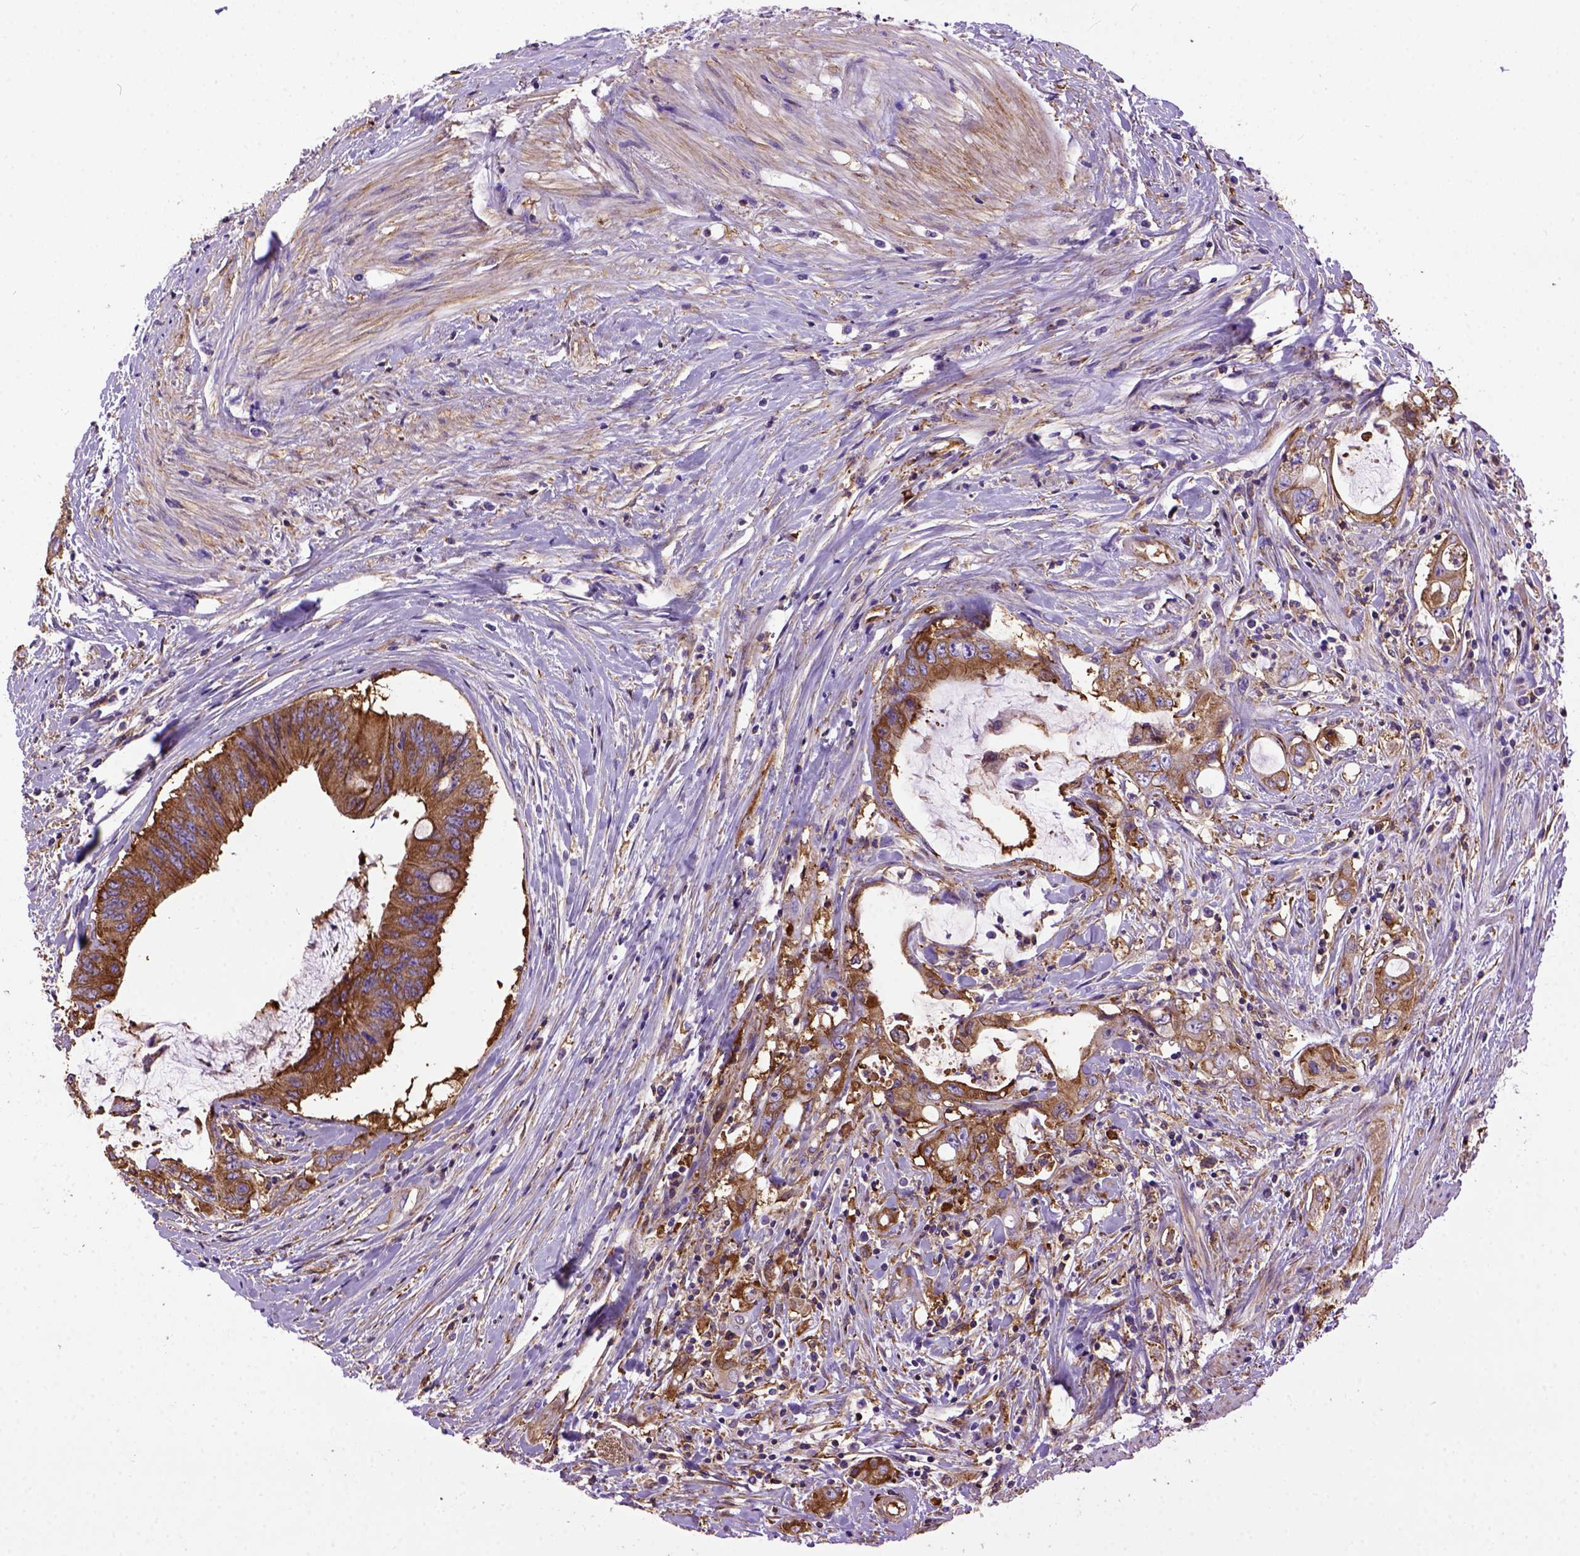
{"staining": {"intensity": "moderate", "quantity": ">75%", "location": "cytoplasmic/membranous"}, "tissue": "colorectal cancer", "cell_type": "Tumor cells", "image_type": "cancer", "snomed": [{"axis": "morphology", "description": "Adenocarcinoma, NOS"}, {"axis": "topography", "description": "Rectum"}], "caption": "Tumor cells show moderate cytoplasmic/membranous expression in about >75% of cells in colorectal cancer (adenocarcinoma).", "gene": "MVP", "patient": {"sex": "male", "age": 59}}